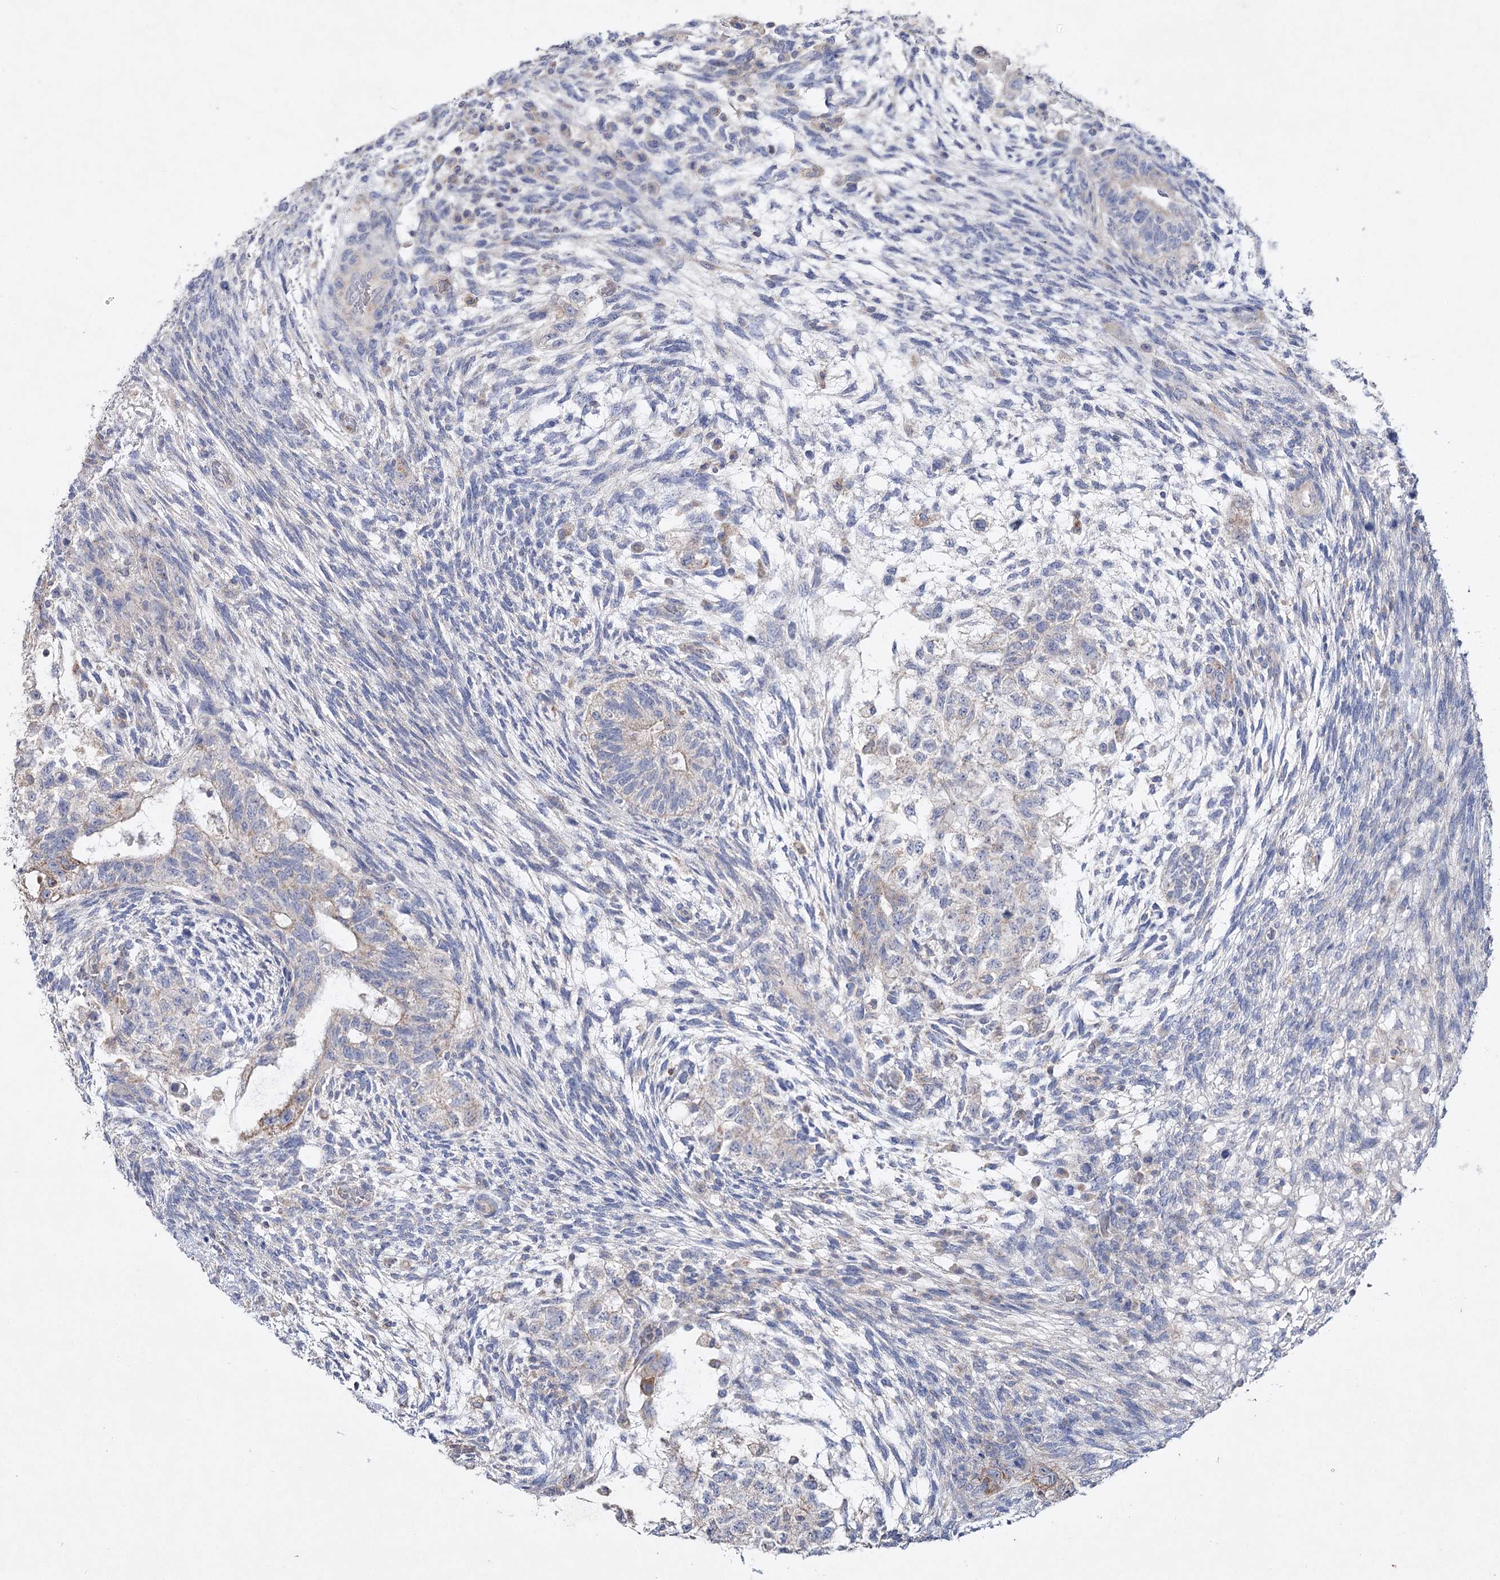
{"staining": {"intensity": "weak", "quantity": "<25%", "location": "cytoplasmic/membranous"}, "tissue": "testis cancer", "cell_type": "Tumor cells", "image_type": "cancer", "snomed": [{"axis": "morphology", "description": "Normal tissue, NOS"}, {"axis": "morphology", "description": "Carcinoma, Embryonal, NOS"}, {"axis": "topography", "description": "Testis"}], "caption": "Immunohistochemistry micrograph of neoplastic tissue: human testis cancer (embryonal carcinoma) stained with DAB shows no significant protein expression in tumor cells.", "gene": "TMEM187", "patient": {"sex": "male", "age": 36}}